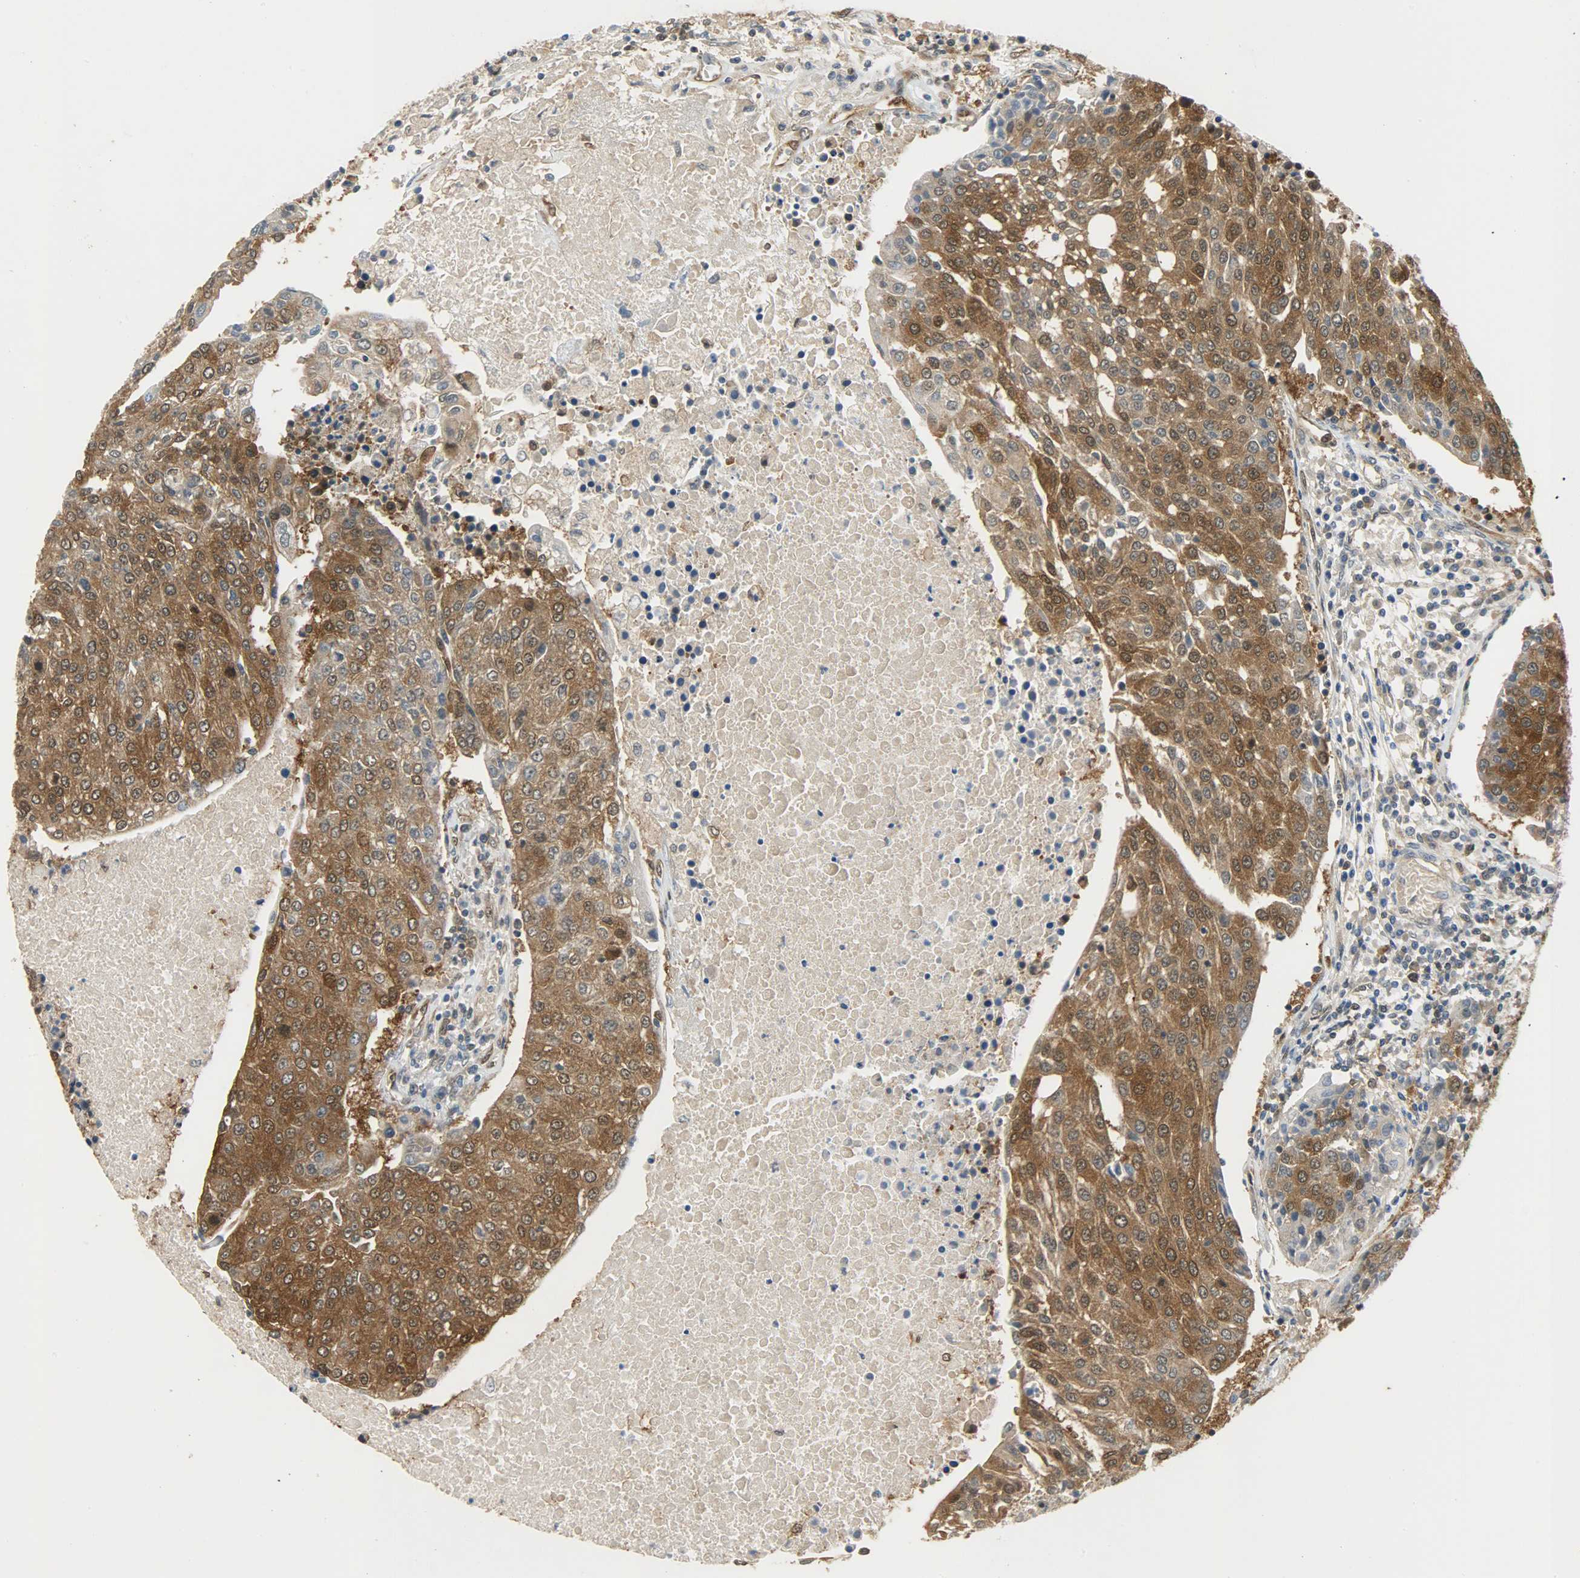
{"staining": {"intensity": "strong", "quantity": ">75%", "location": "cytoplasmic/membranous,nuclear"}, "tissue": "urothelial cancer", "cell_type": "Tumor cells", "image_type": "cancer", "snomed": [{"axis": "morphology", "description": "Urothelial carcinoma, High grade"}, {"axis": "topography", "description": "Urinary bladder"}], "caption": "Urothelial cancer was stained to show a protein in brown. There is high levels of strong cytoplasmic/membranous and nuclear positivity in approximately >75% of tumor cells.", "gene": "EIF4EBP1", "patient": {"sex": "female", "age": 85}}